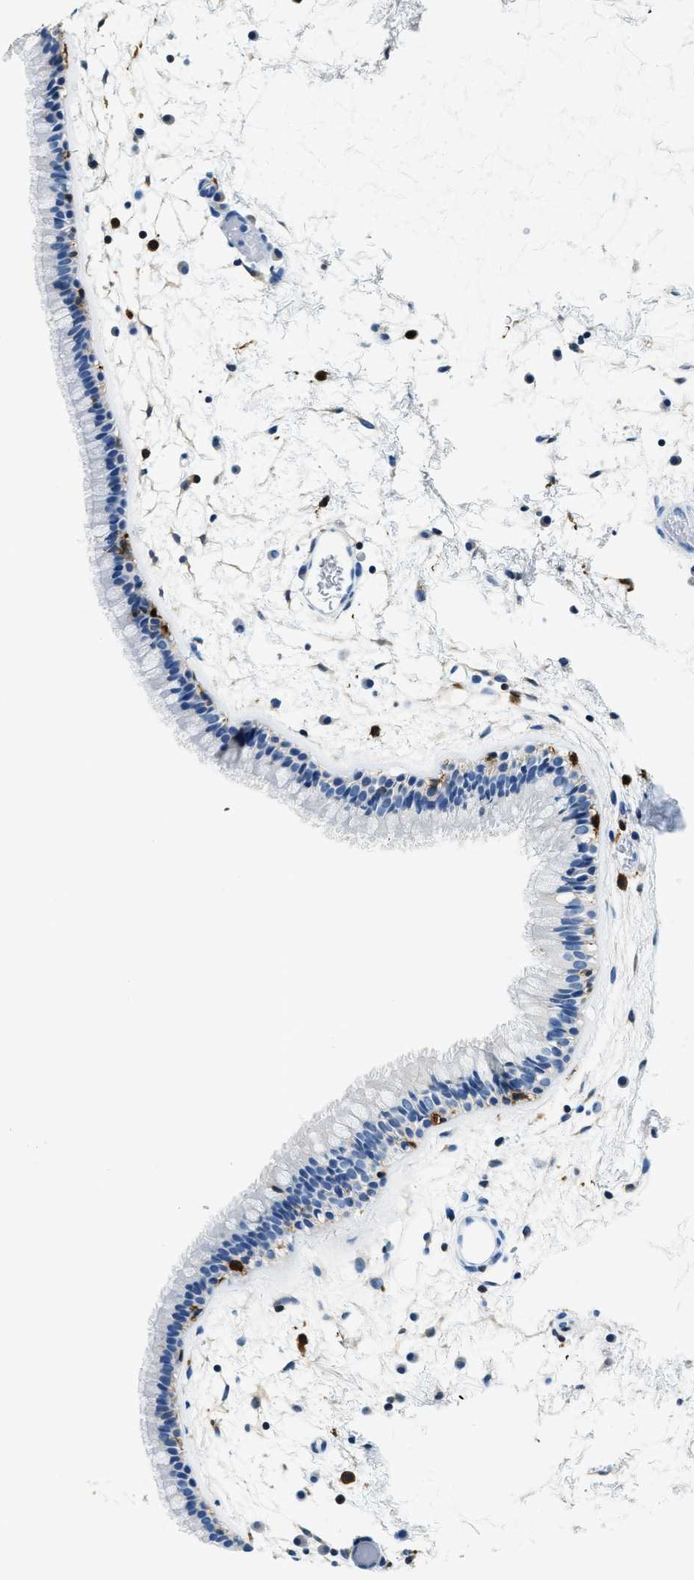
{"staining": {"intensity": "negative", "quantity": "none", "location": "none"}, "tissue": "nasopharynx", "cell_type": "Respiratory epithelial cells", "image_type": "normal", "snomed": [{"axis": "morphology", "description": "Normal tissue, NOS"}, {"axis": "morphology", "description": "Inflammation, NOS"}, {"axis": "topography", "description": "Nasopharynx"}], "caption": "Human nasopharynx stained for a protein using immunohistochemistry displays no expression in respiratory epithelial cells.", "gene": "CAPG", "patient": {"sex": "male", "age": 48}}